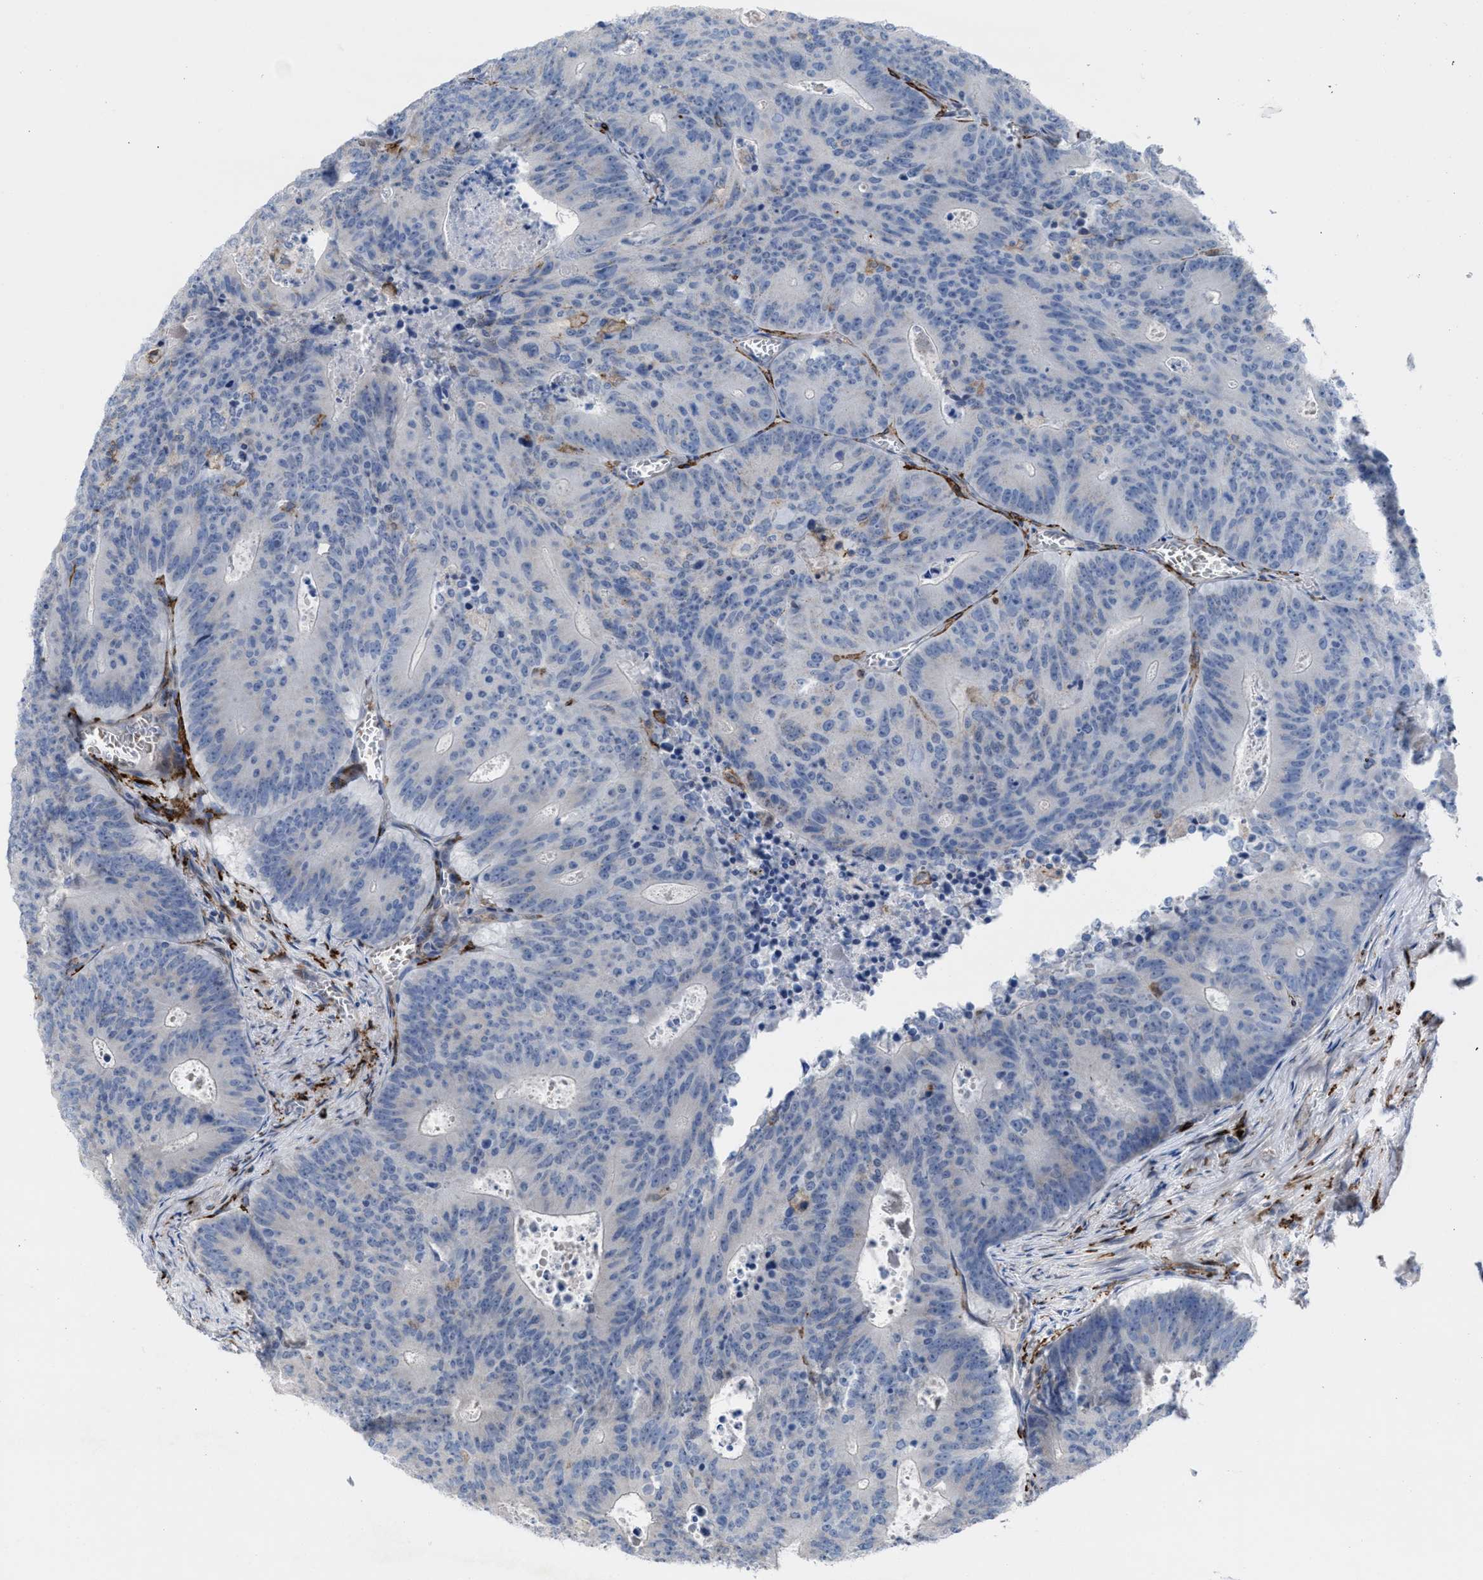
{"staining": {"intensity": "negative", "quantity": "none", "location": "none"}, "tissue": "colorectal cancer", "cell_type": "Tumor cells", "image_type": "cancer", "snomed": [{"axis": "morphology", "description": "Adenocarcinoma, NOS"}, {"axis": "topography", "description": "Colon"}], "caption": "Image shows no significant protein positivity in tumor cells of colorectal cancer.", "gene": "SLC47A1", "patient": {"sex": "male", "age": 87}}